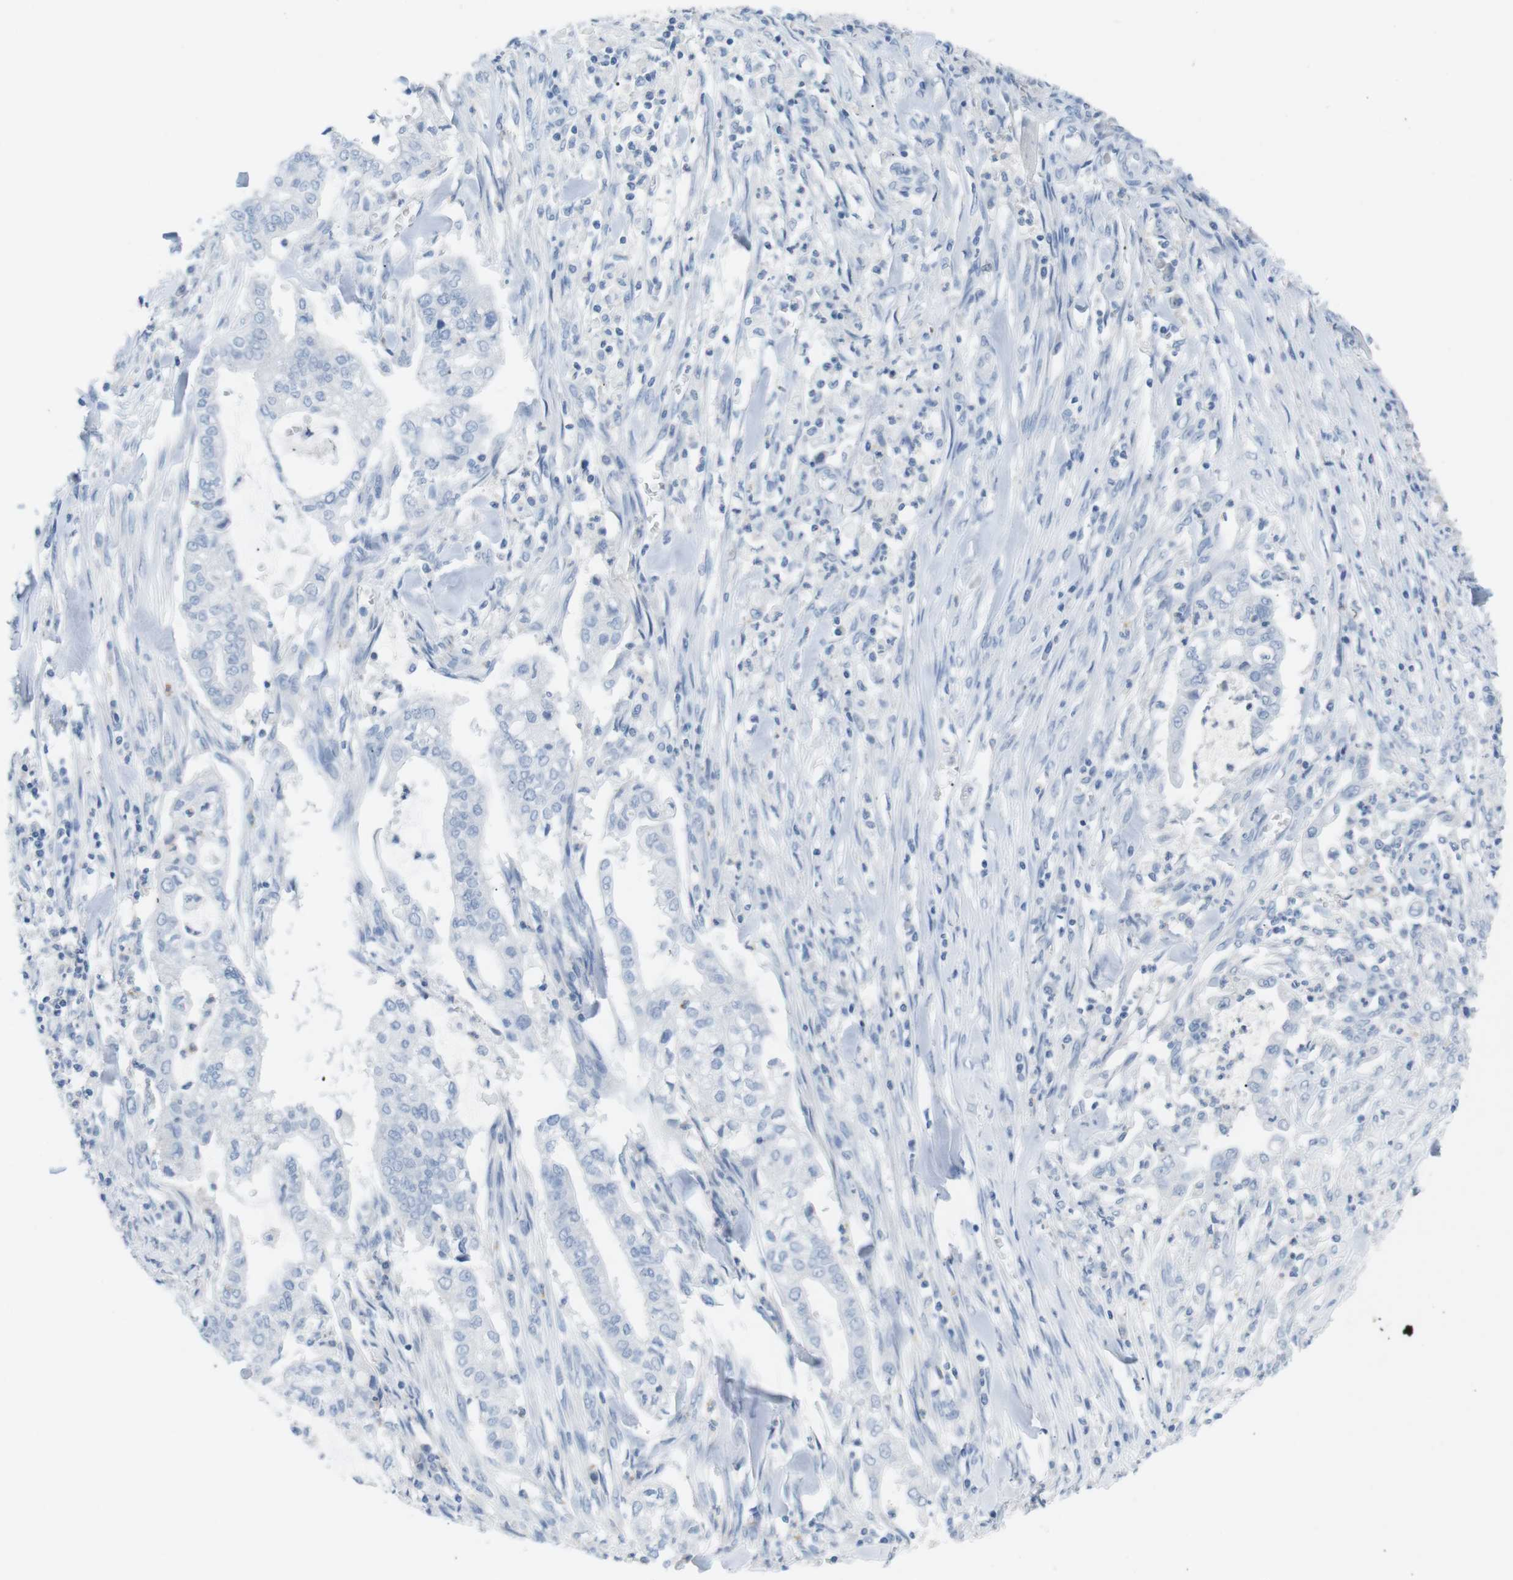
{"staining": {"intensity": "negative", "quantity": "none", "location": "none"}, "tissue": "cervical cancer", "cell_type": "Tumor cells", "image_type": "cancer", "snomed": [{"axis": "morphology", "description": "Adenocarcinoma, NOS"}, {"axis": "topography", "description": "Cervix"}], "caption": "There is no significant staining in tumor cells of cervical cancer. (Brightfield microscopy of DAB (3,3'-diaminobenzidine) IHC at high magnification).", "gene": "HBG2", "patient": {"sex": "female", "age": 44}}